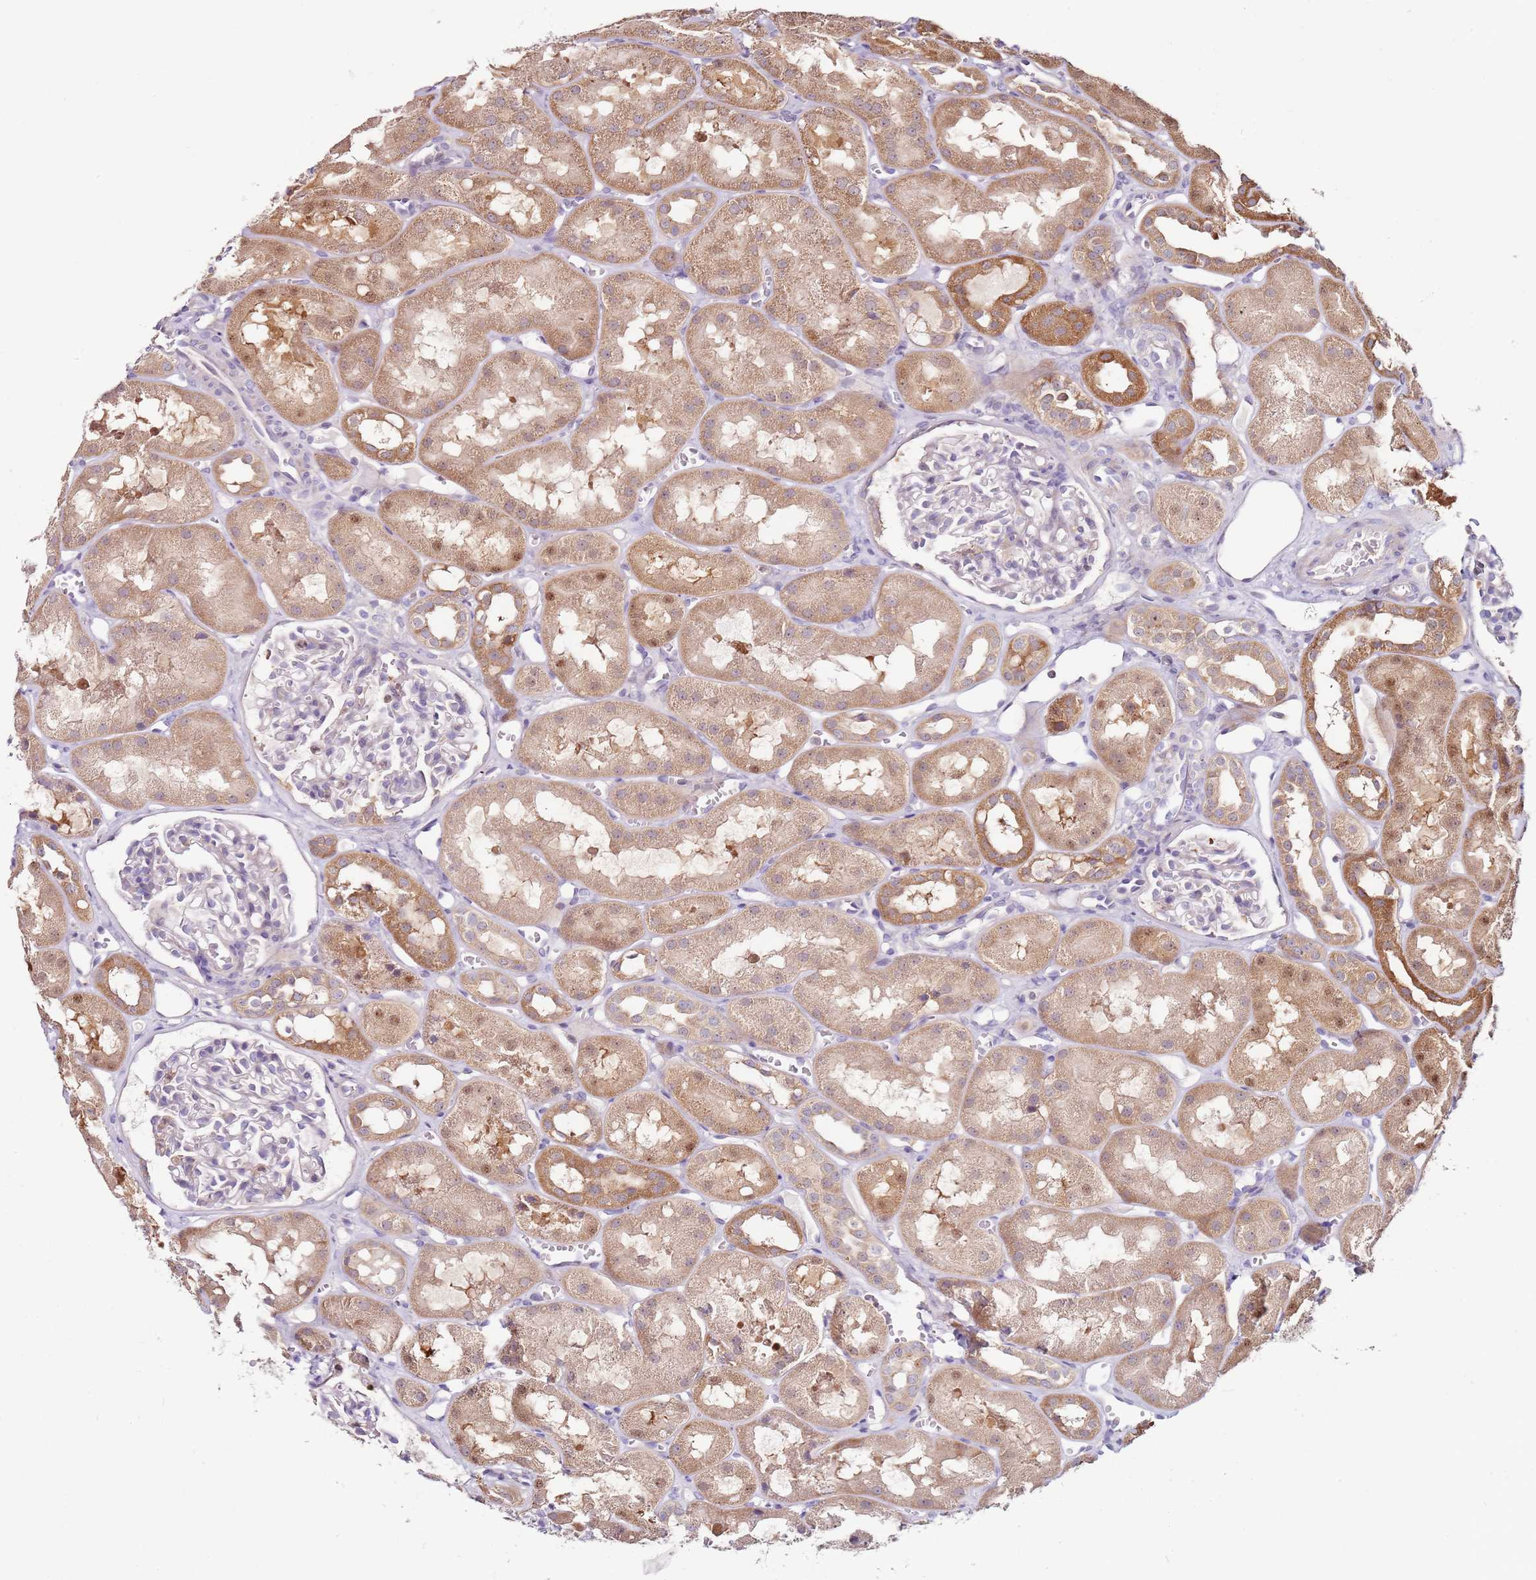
{"staining": {"intensity": "negative", "quantity": "none", "location": "none"}, "tissue": "kidney", "cell_type": "Cells in glomeruli", "image_type": "normal", "snomed": [{"axis": "morphology", "description": "Normal tissue, NOS"}, {"axis": "topography", "description": "Kidney"}], "caption": "A histopathology image of kidney stained for a protein exhibits no brown staining in cells in glomeruli.", "gene": "CNOT9", "patient": {"sex": "male", "age": 16}}